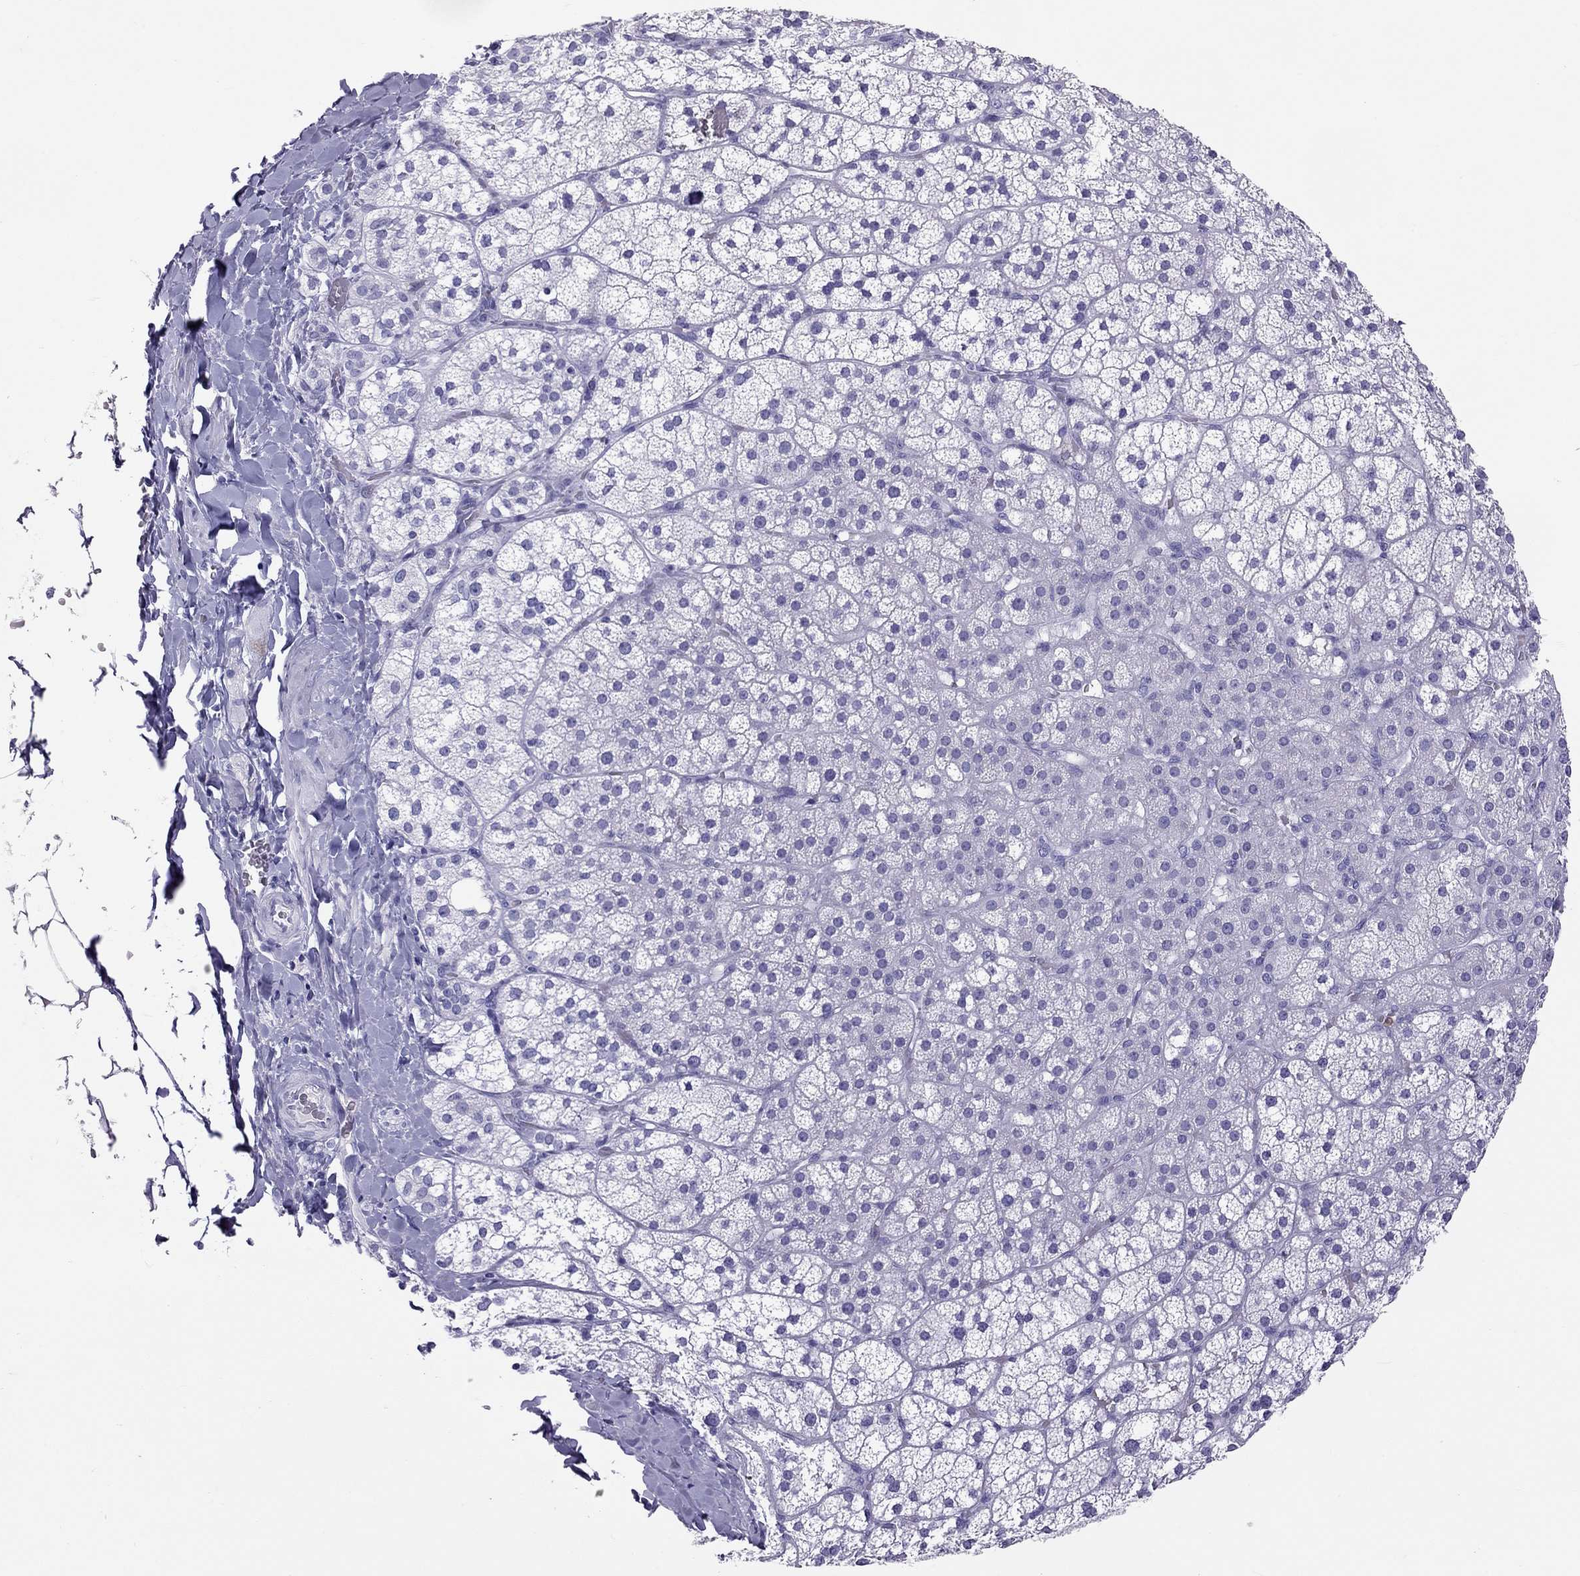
{"staining": {"intensity": "negative", "quantity": "none", "location": "none"}, "tissue": "adrenal gland", "cell_type": "Glandular cells", "image_type": "normal", "snomed": [{"axis": "morphology", "description": "Normal tissue, NOS"}, {"axis": "topography", "description": "Adrenal gland"}], "caption": "Benign adrenal gland was stained to show a protein in brown. There is no significant staining in glandular cells.", "gene": "SLAMF1", "patient": {"sex": "male", "age": 53}}